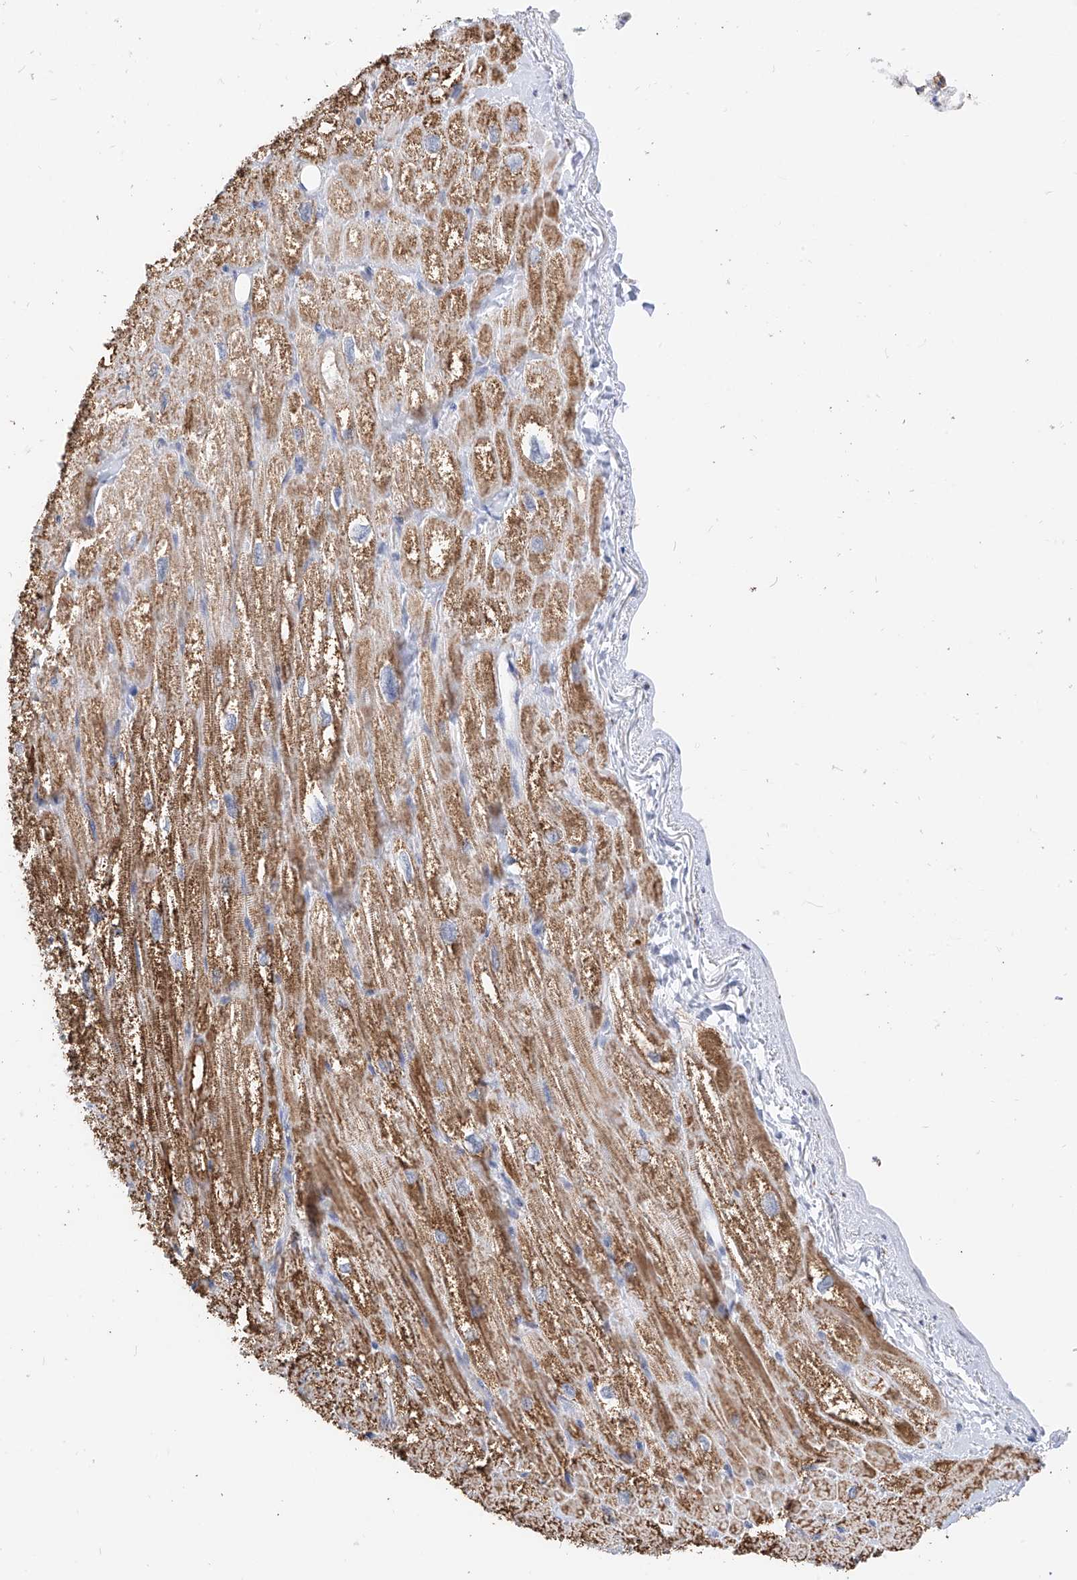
{"staining": {"intensity": "moderate", "quantity": ">75%", "location": "cytoplasmic/membranous"}, "tissue": "heart muscle", "cell_type": "Cardiomyocytes", "image_type": "normal", "snomed": [{"axis": "morphology", "description": "Normal tissue, NOS"}, {"axis": "topography", "description": "Heart"}], "caption": "IHC of unremarkable heart muscle displays medium levels of moderate cytoplasmic/membranous expression in about >75% of cardiomyocytes. (Brightfield microscopy of DAB IHC at high magnification).", "gene": "NALCN", "patient": {"sex": "male", "age": 50}}